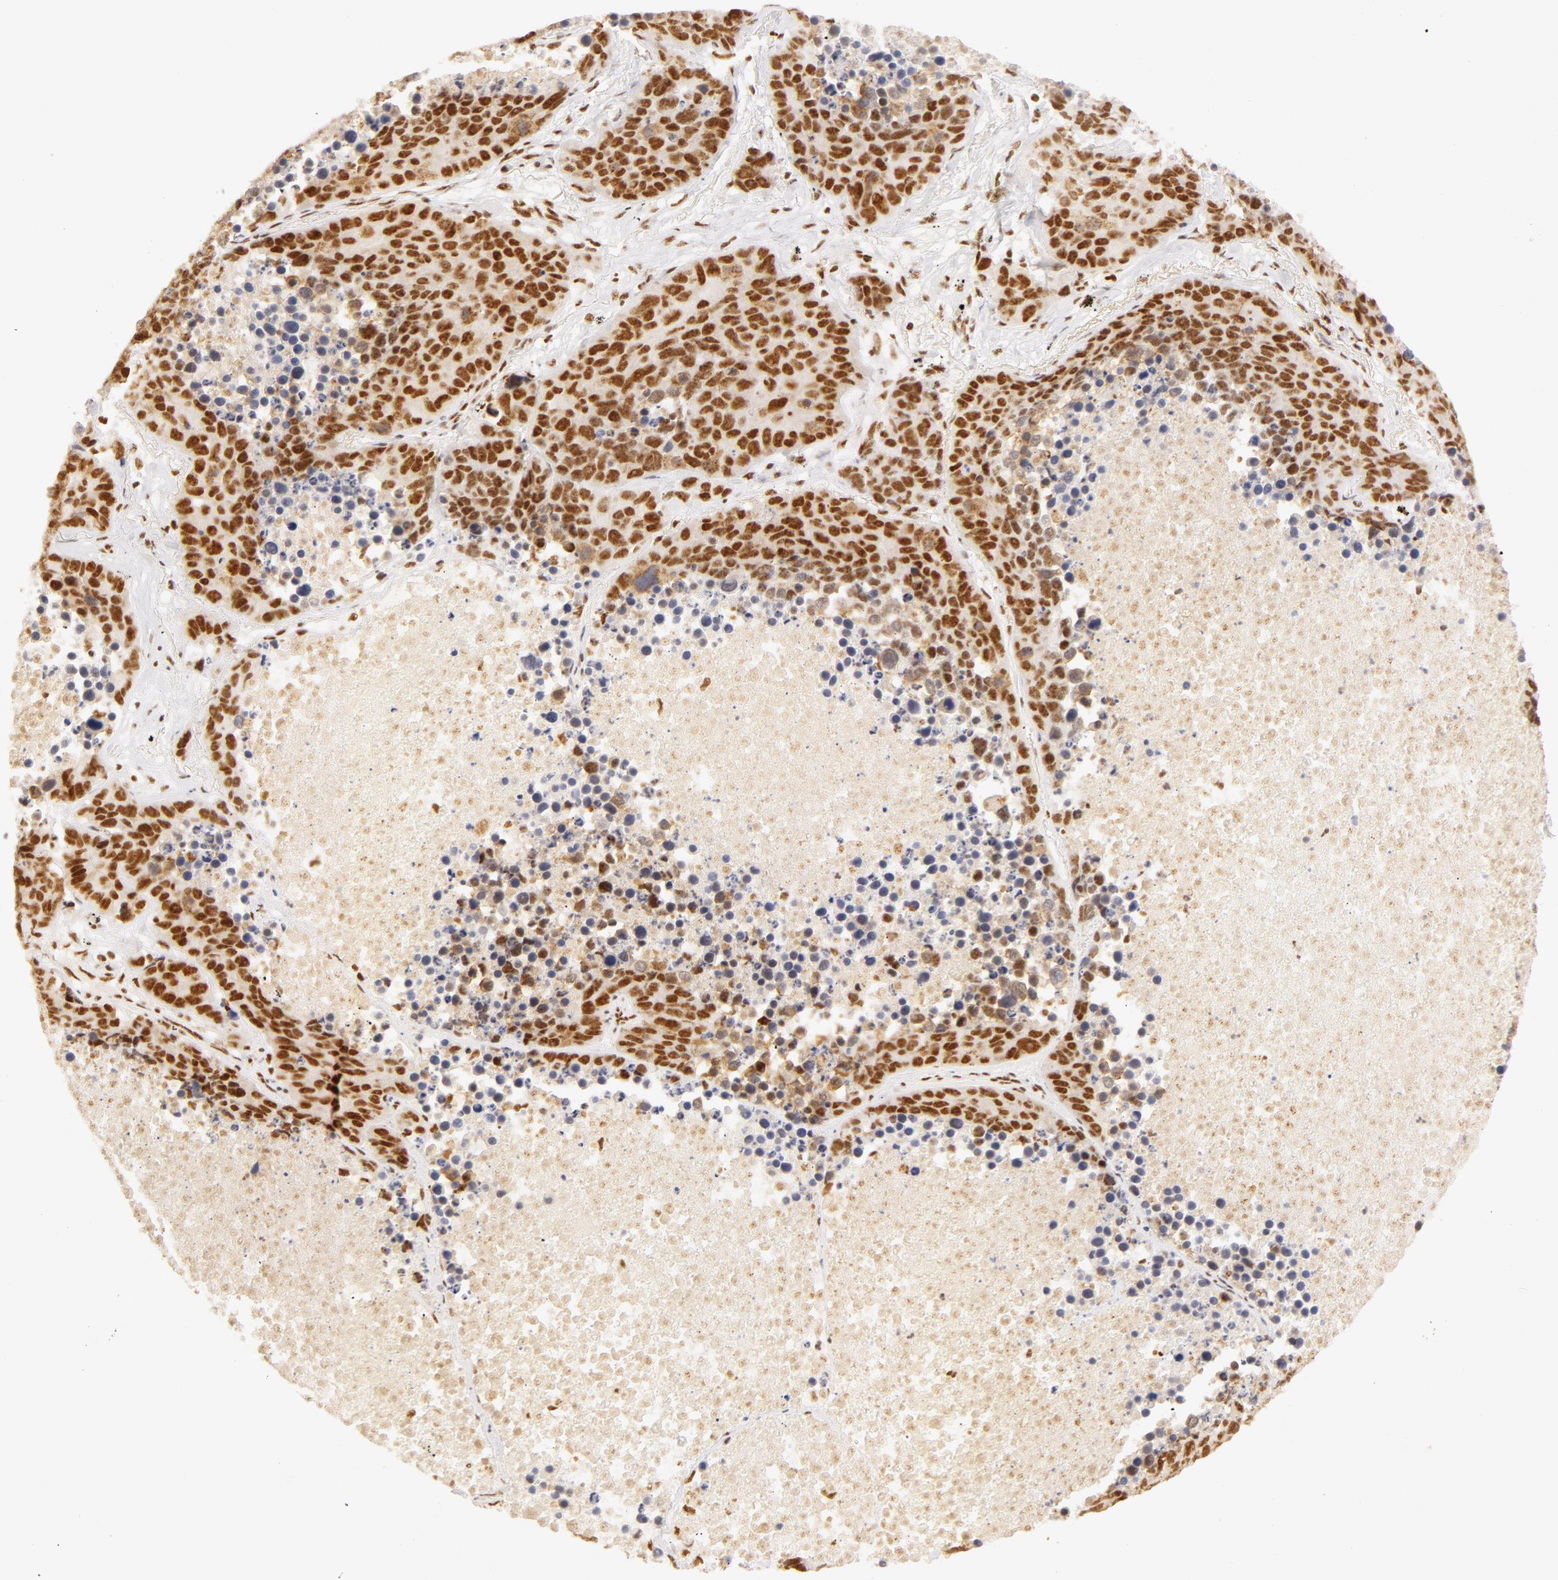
{"staining": {"intensity": "moderate", "quantity": ">75%", "location": "nuclear"}, "tissue": "lung cancer", "cell_type": "Tumor cells", "image_type": "cancer", "snomed": [{"axis": "morphology", "description": "Carcinoid, malignant, NOS"}, {"axis": "topography", "description": "Lung"}], "caption": "The photomicrograph shows staining of lung cancer, revealing moderate nuclear protein positivity (brown color) within tumor cells.", "gene": "RBM39", "patient": {"sex": "male", "age": 60}}